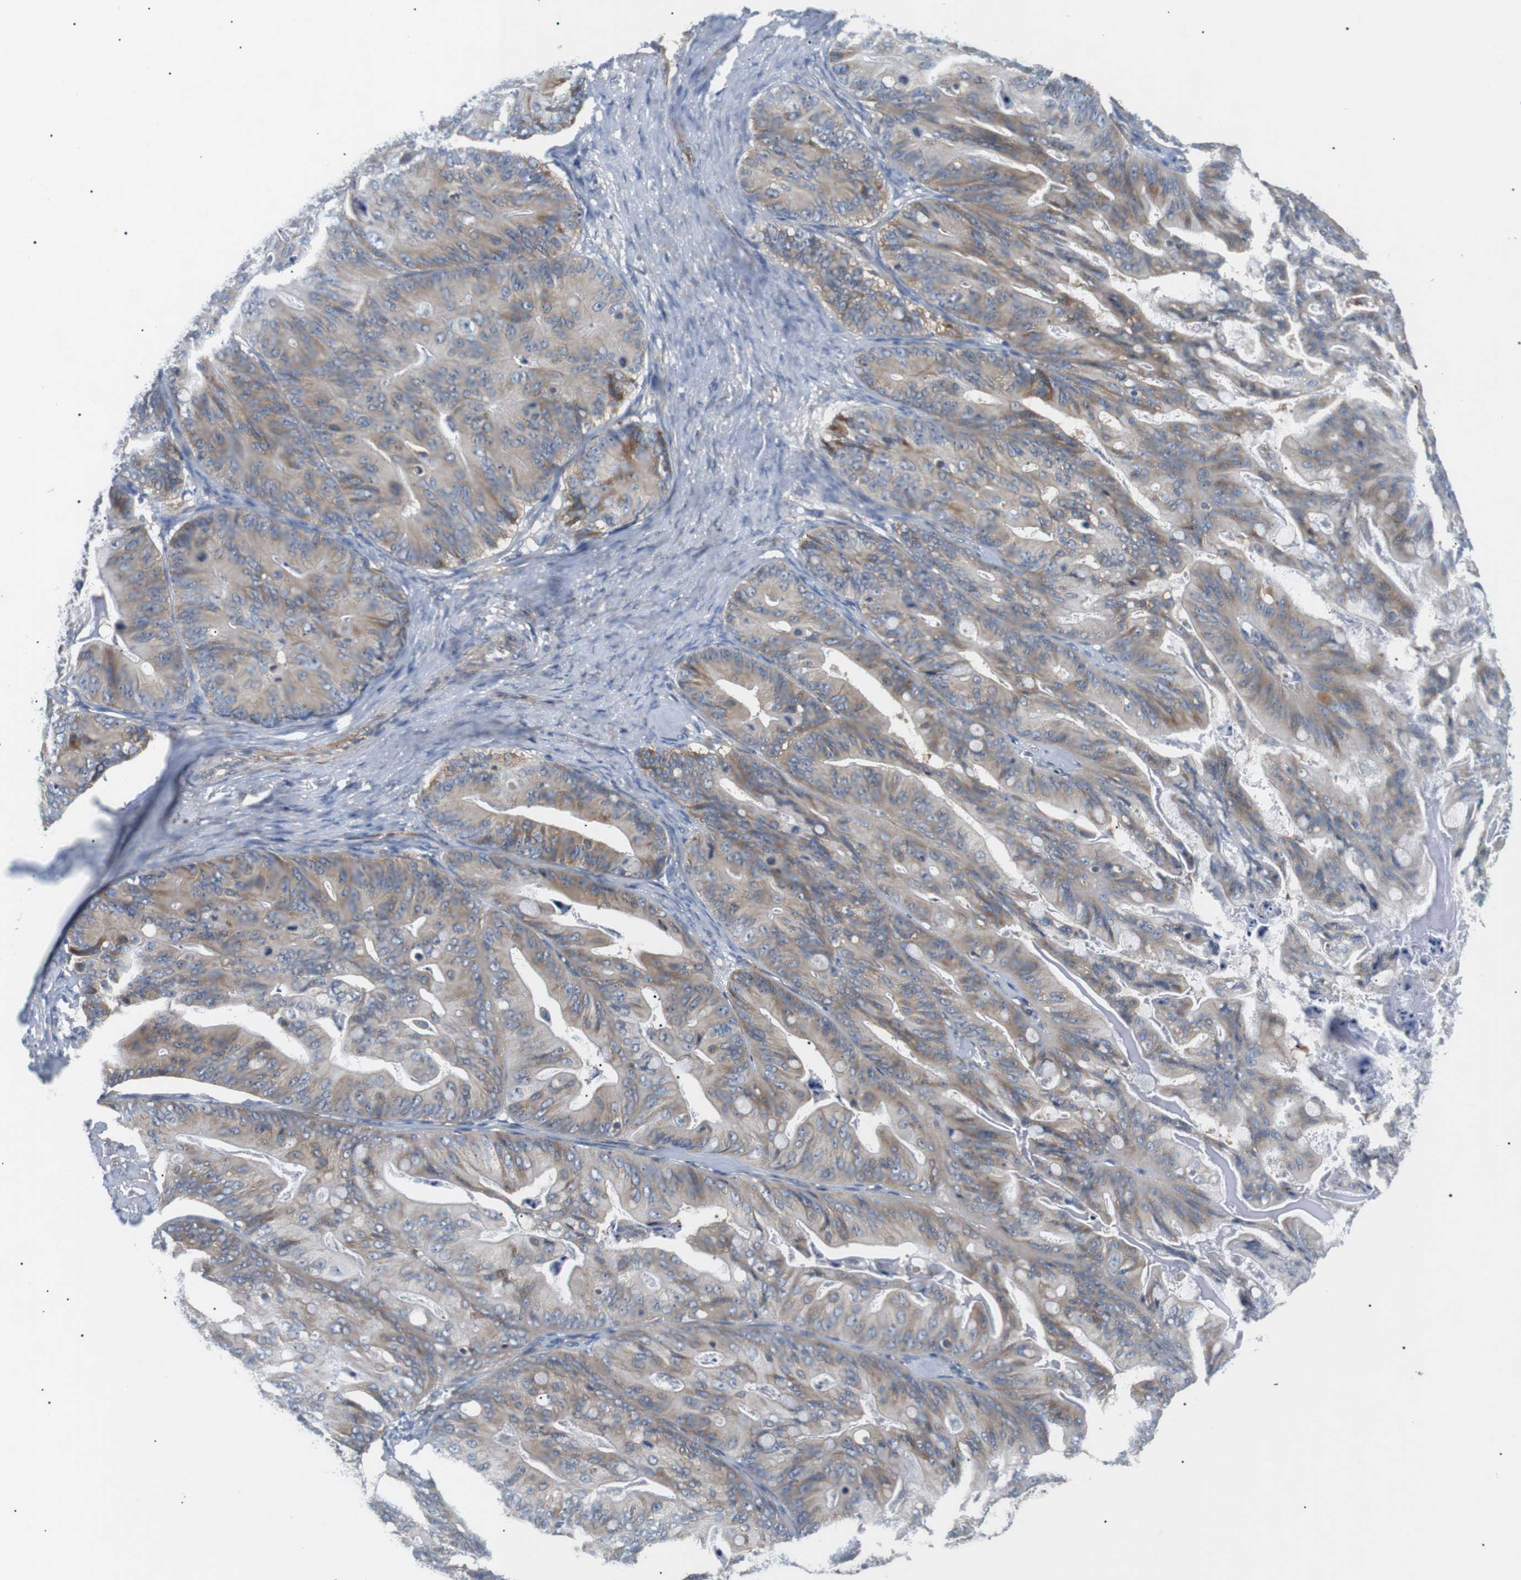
{"staining": {"intensity": "weak", "quantity": ">75%", "location": "cytoplasmic/membranous"}, "tissue": "ovarian cancer", "cell_type": "Tumor cells", "image_type": "cancer", "snomed": [{"axis": "morphology", "description": "Cystadenocarcinoma, mucinous, NOS"}, {"axis": "topography", "description": "Ovary"}], "caption": "Human ovarian cancer stained with a protein marker displays weak staining in tumor cells.", "gene": "DIPK1A", "patient": {"sex": "female", "age": 37}}